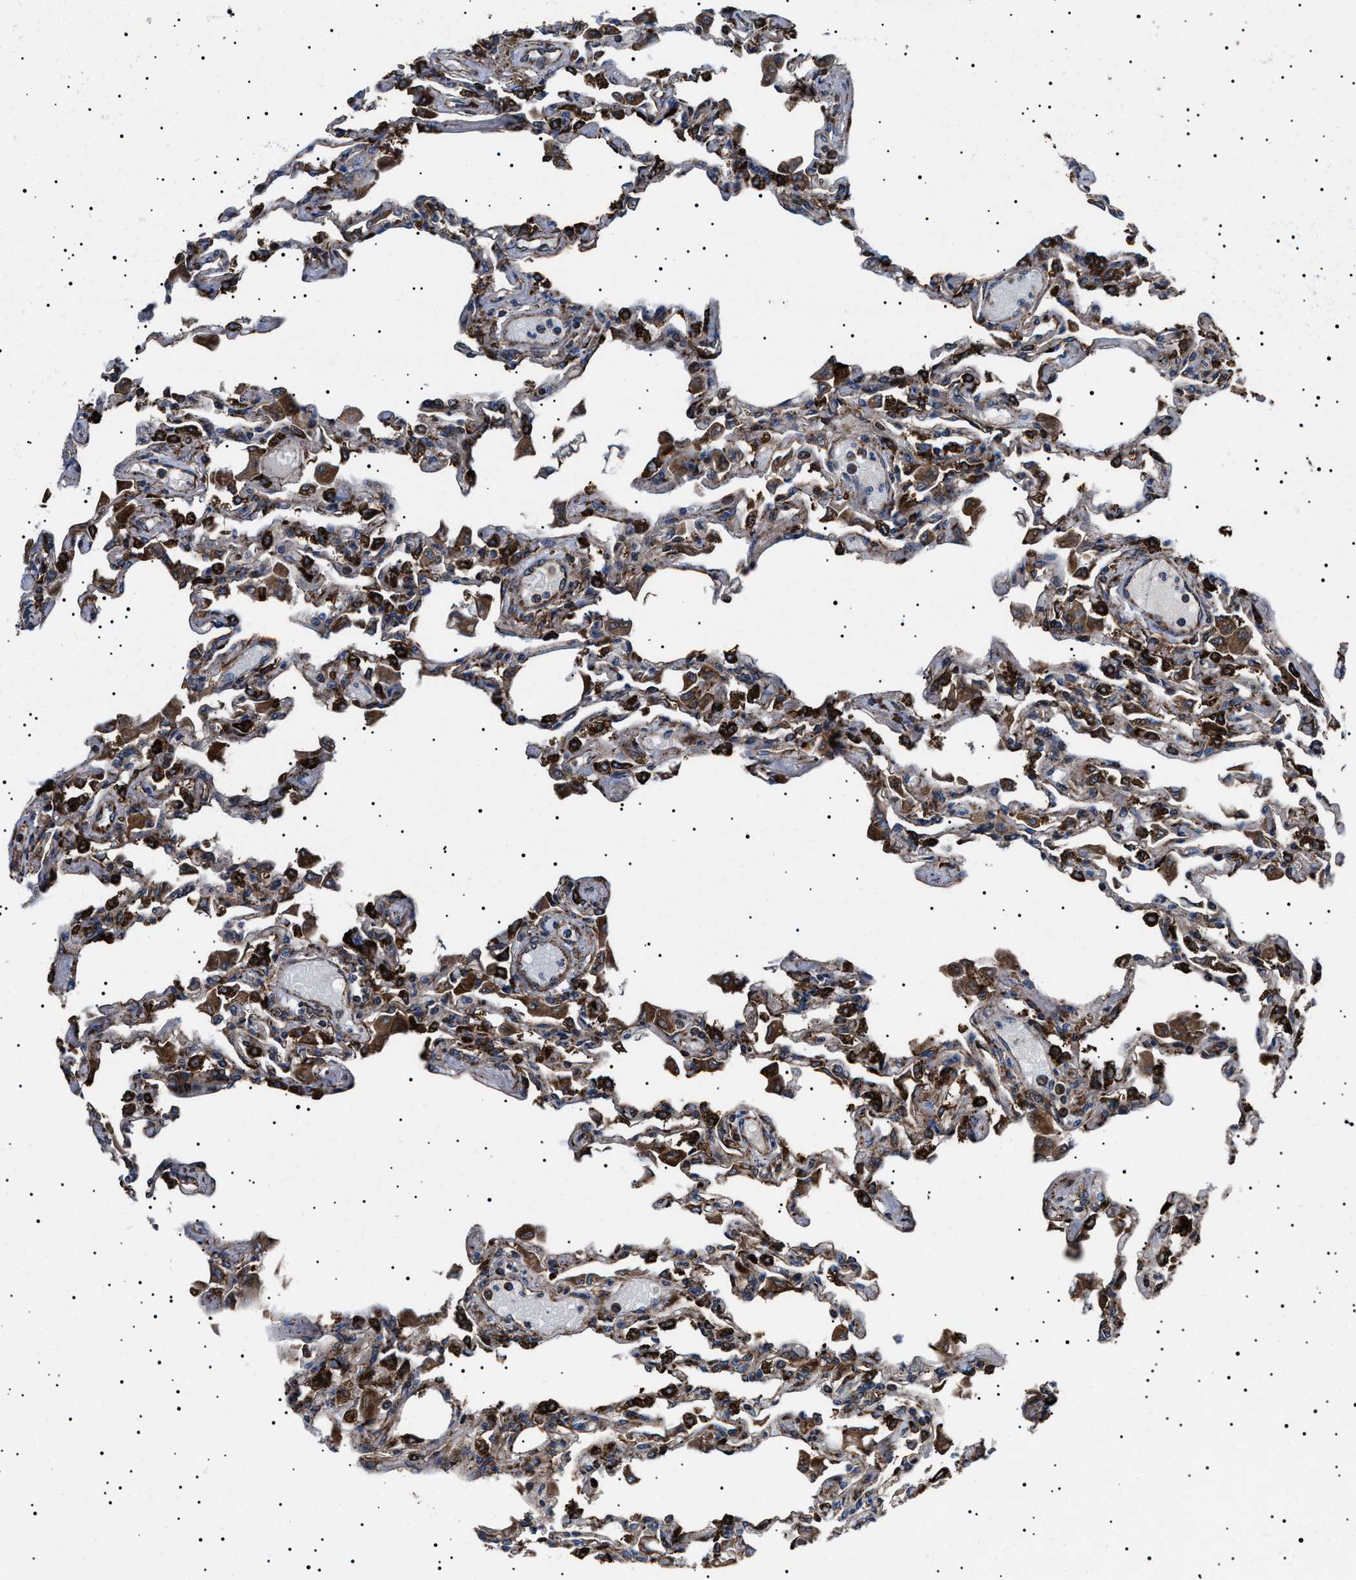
{"staining": {"intensity": "strong", "quantity": ">75%", "location": "cytoplasmic/membranous"}, "tissue": "lung", "cell_type": "Alveolar cells", "image_type": "normal", "snomed": [{"axis": "morphology", "description": "Normal tissue, NOS"}, {"axis": "topography", "description": "Bronchus"}, {"axis": "topography", "description": "Lung"}], "caption": "Human lung stained for a protein (brown) displays strong cytoplasmic/membranous positive staining in about >75% of alveolar cells.", "gene": "TOP1MT", "patient": {"sex": "female", "age": 49}}